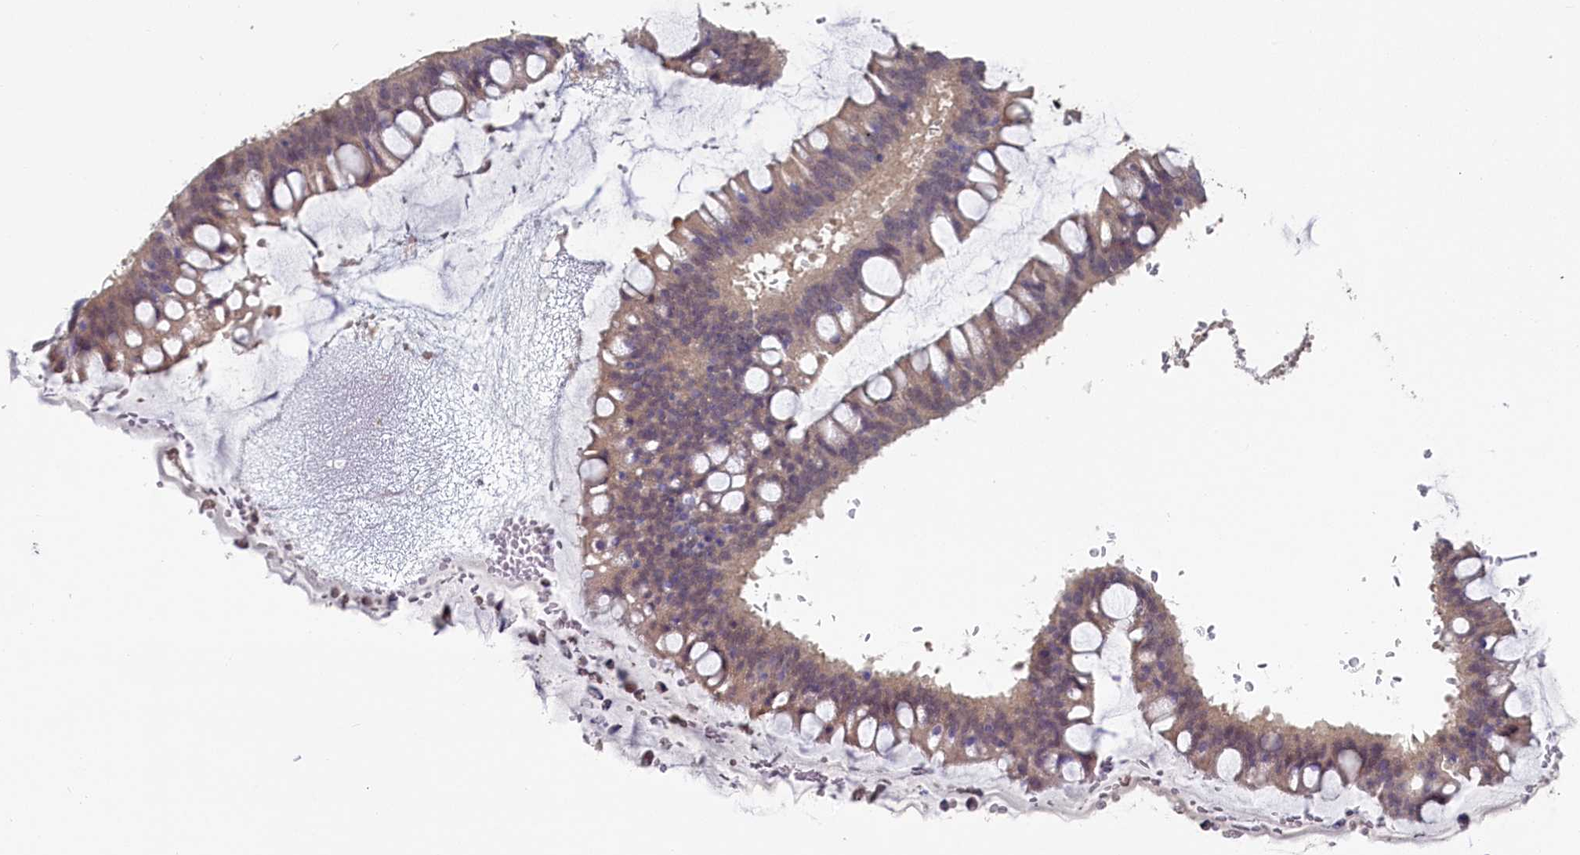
{"staining": {"intensity": "weak", "quantity": ">75%", "location": "cytoplasmic/membranous"}, "tissue": "ovarian cancer", "cell_type": "Tumor cells", "image_type": "cancer", "snomed": [{"axis": "morphology", "description": "Cystadenocarcinoma, mucinous, NOS"}, {"axis": "topography", "description": "Ovary"}], "caption": "About >75% of tumor cells in human mucinous cystadenocarcinoma (ovarian) demonstrate weak cytoplasmic/membranous protein staining as visualized by brown immunohistochemical staining.", "gene": "UCHL3", "patient": {"sex": "female", "age": 73}}